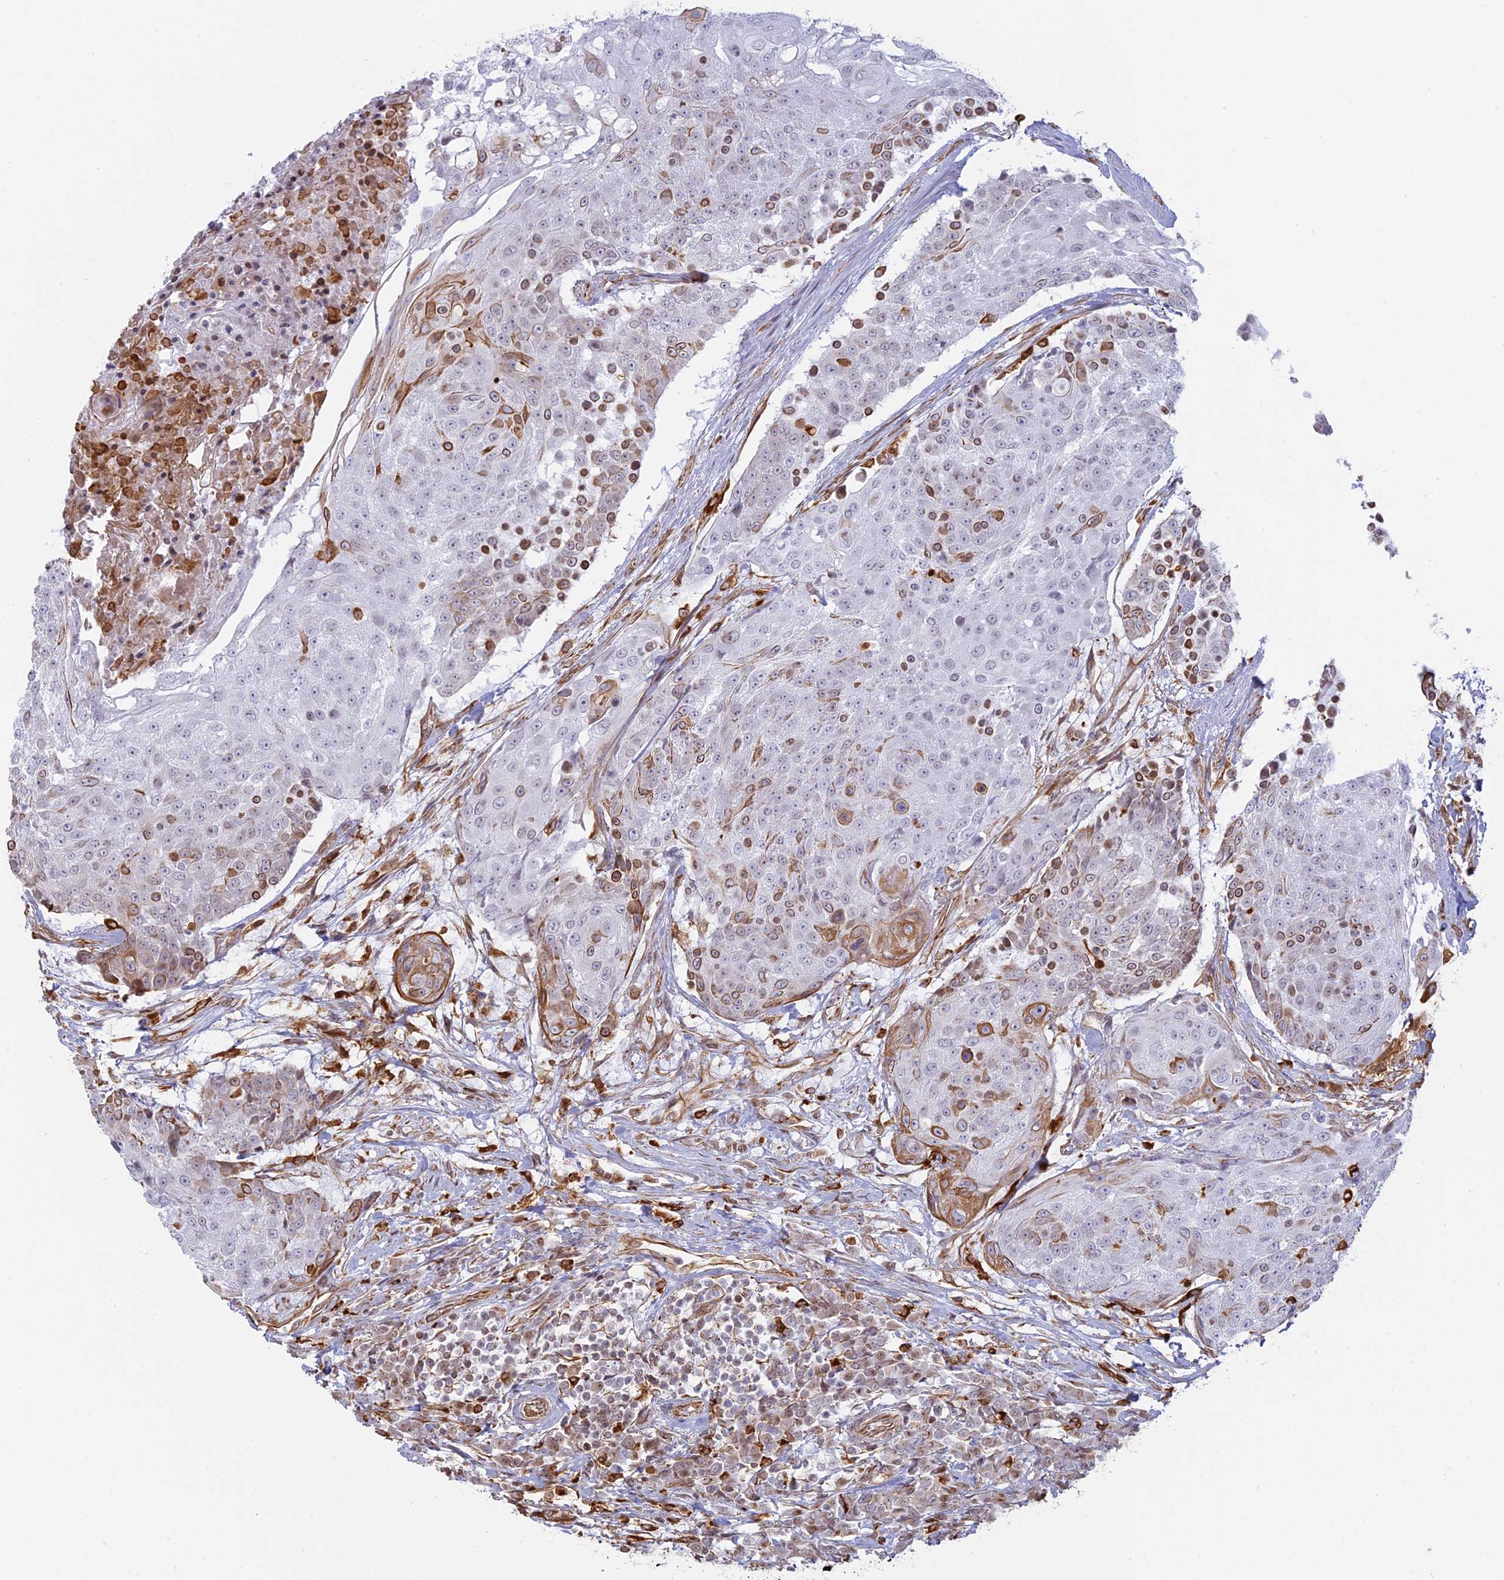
{"staining": {"intensity": "negative", "quantity": "none", "location": "none"}, "tissue": "urothelial cancer", "cell_type": "Tumor cells", "image_type": "cancer", "snomed": [{"axis": "morphology", "description": "Urothelial carcinoma, High grade"}, {"axis": "topography", "description": "Urinary bladder"}], "caption": "This is an immunohistochemistry photomicrograph of human high-grade urothelial carcinoma. There is no positivity in tumor cells.", "gene": "APOBR", "patient": {"sex": "female", "age": 63}}